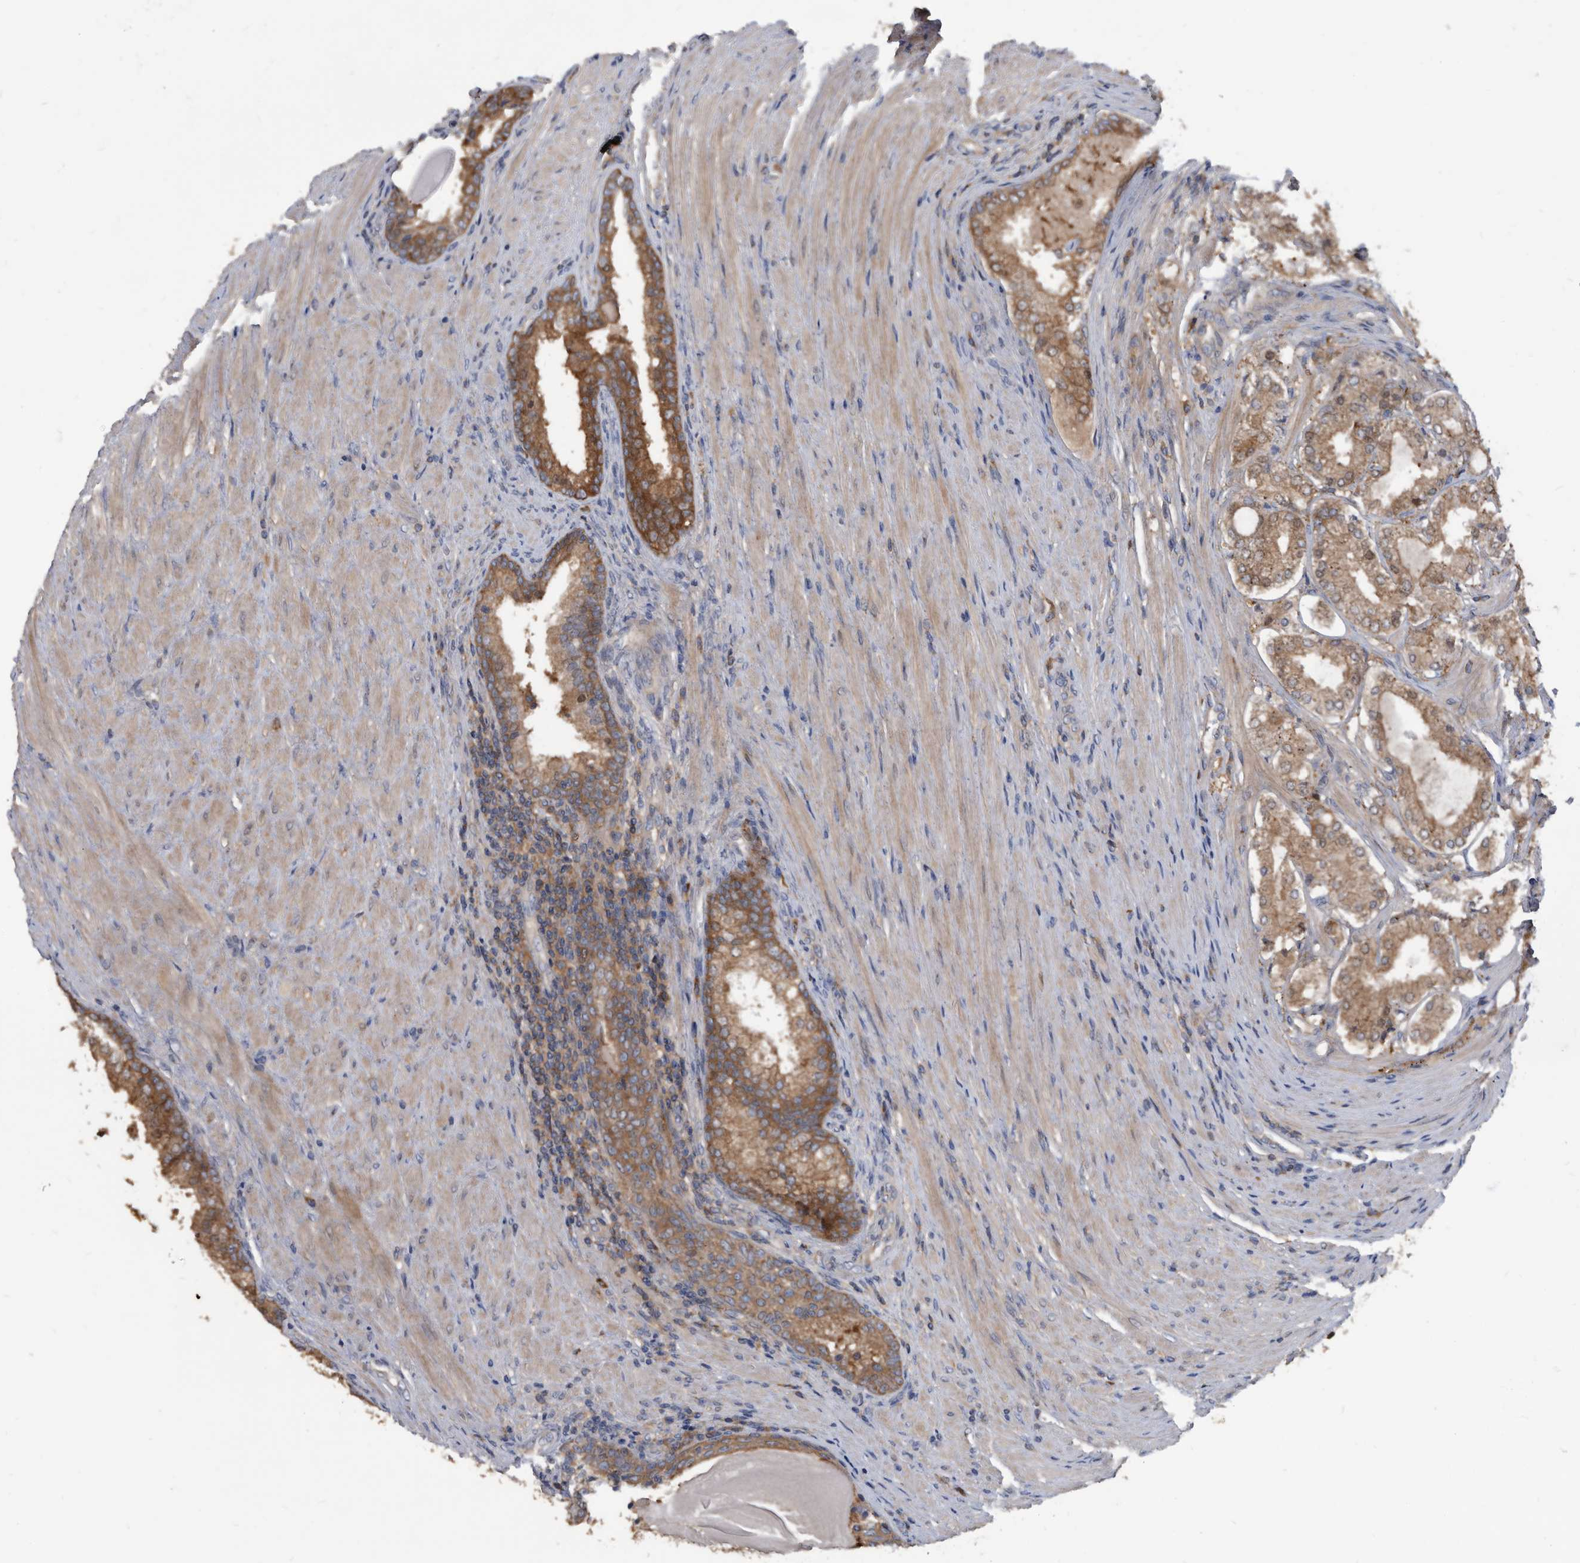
{"staining": {"intensity": "moderate", "quantity": ">75%", "location": "cytoplasmic/membranous"}, "tissue": "prostate cancer", "cell_type": "Tumor cells", "image_type": "cancer", "snomed": [{"axis": "morphology", "description": "Adenocarcinoma, High grade"}, {"axis": "topography", "description": "Prostate"}], "caption": "IHC staining of adenocarcinoma (high-grade) (prostate), which exhibits medium levels of moderate cytoplasmic/membranous positivity in about >75% of tumor cells indicating moderate cytoplasmic/membranous protein expression. The staining was performed using DAB (brown) for protein detection and nuclei were counterstained in hematoxylin (blue).", "gene": "APEH", "patient": {"sex": "male", "age": 60}}